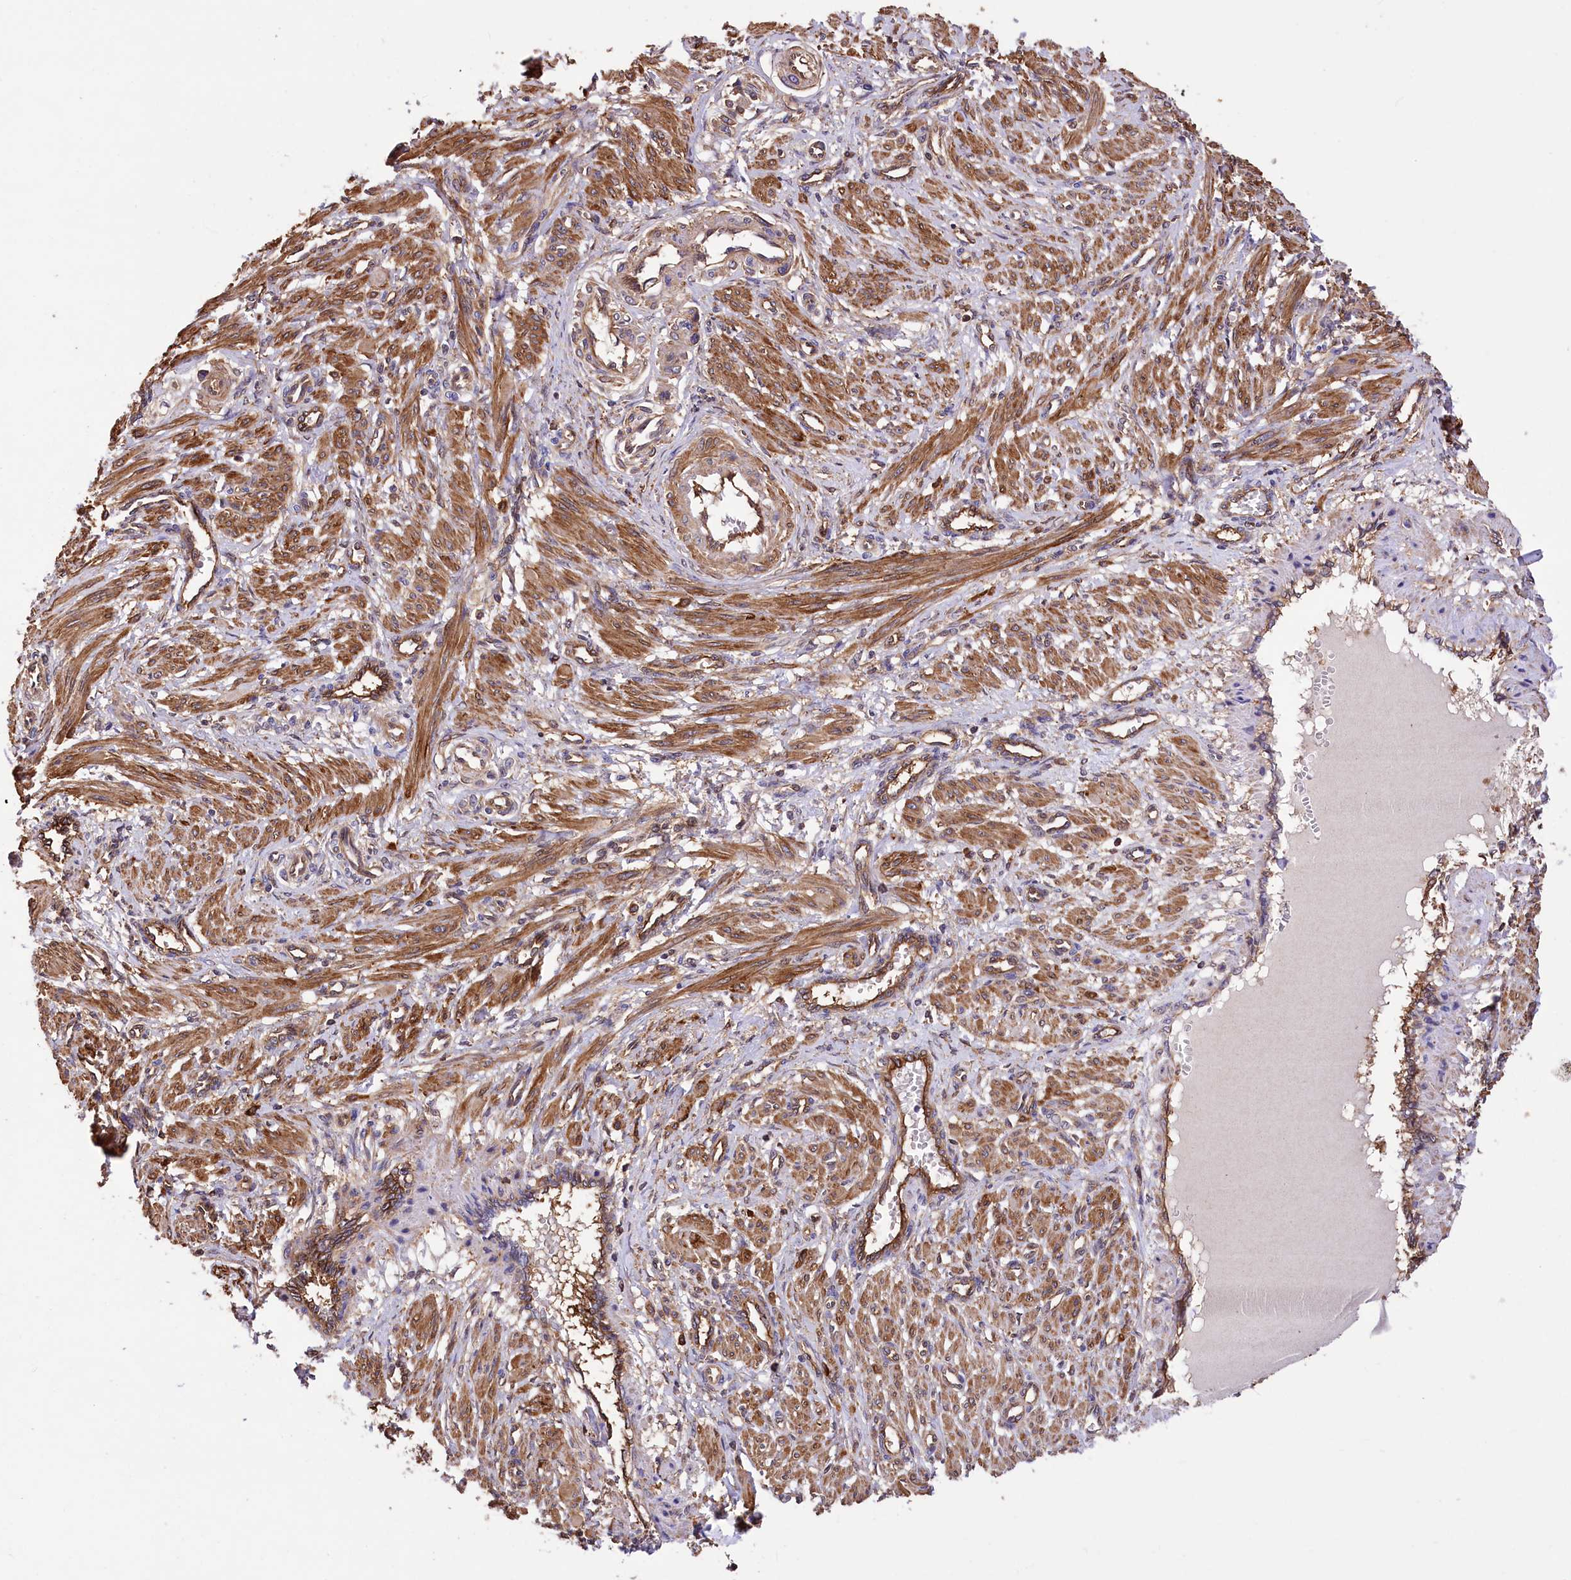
{"staining": {"intensity": "moderate", "quantity": ">75%", "location": "cytoplasmic/membranous"}, "tissue": "smooth muscle", "cell_type": "Smooth muscle cells", "image_type": "normal", "snomed": [{"axis": "morphology", "description": "Normal tissue, NOS"}, {"axis": "topography", "description": "Endometrium"}], "caption": "Protein analysis of benign smooth muscle exhibits moderate cytoplasmic/membranous expression in about >75% of smooth muscle cells.", "gene": "DPP3", "patient": {"sex": "female", "age": 33}}